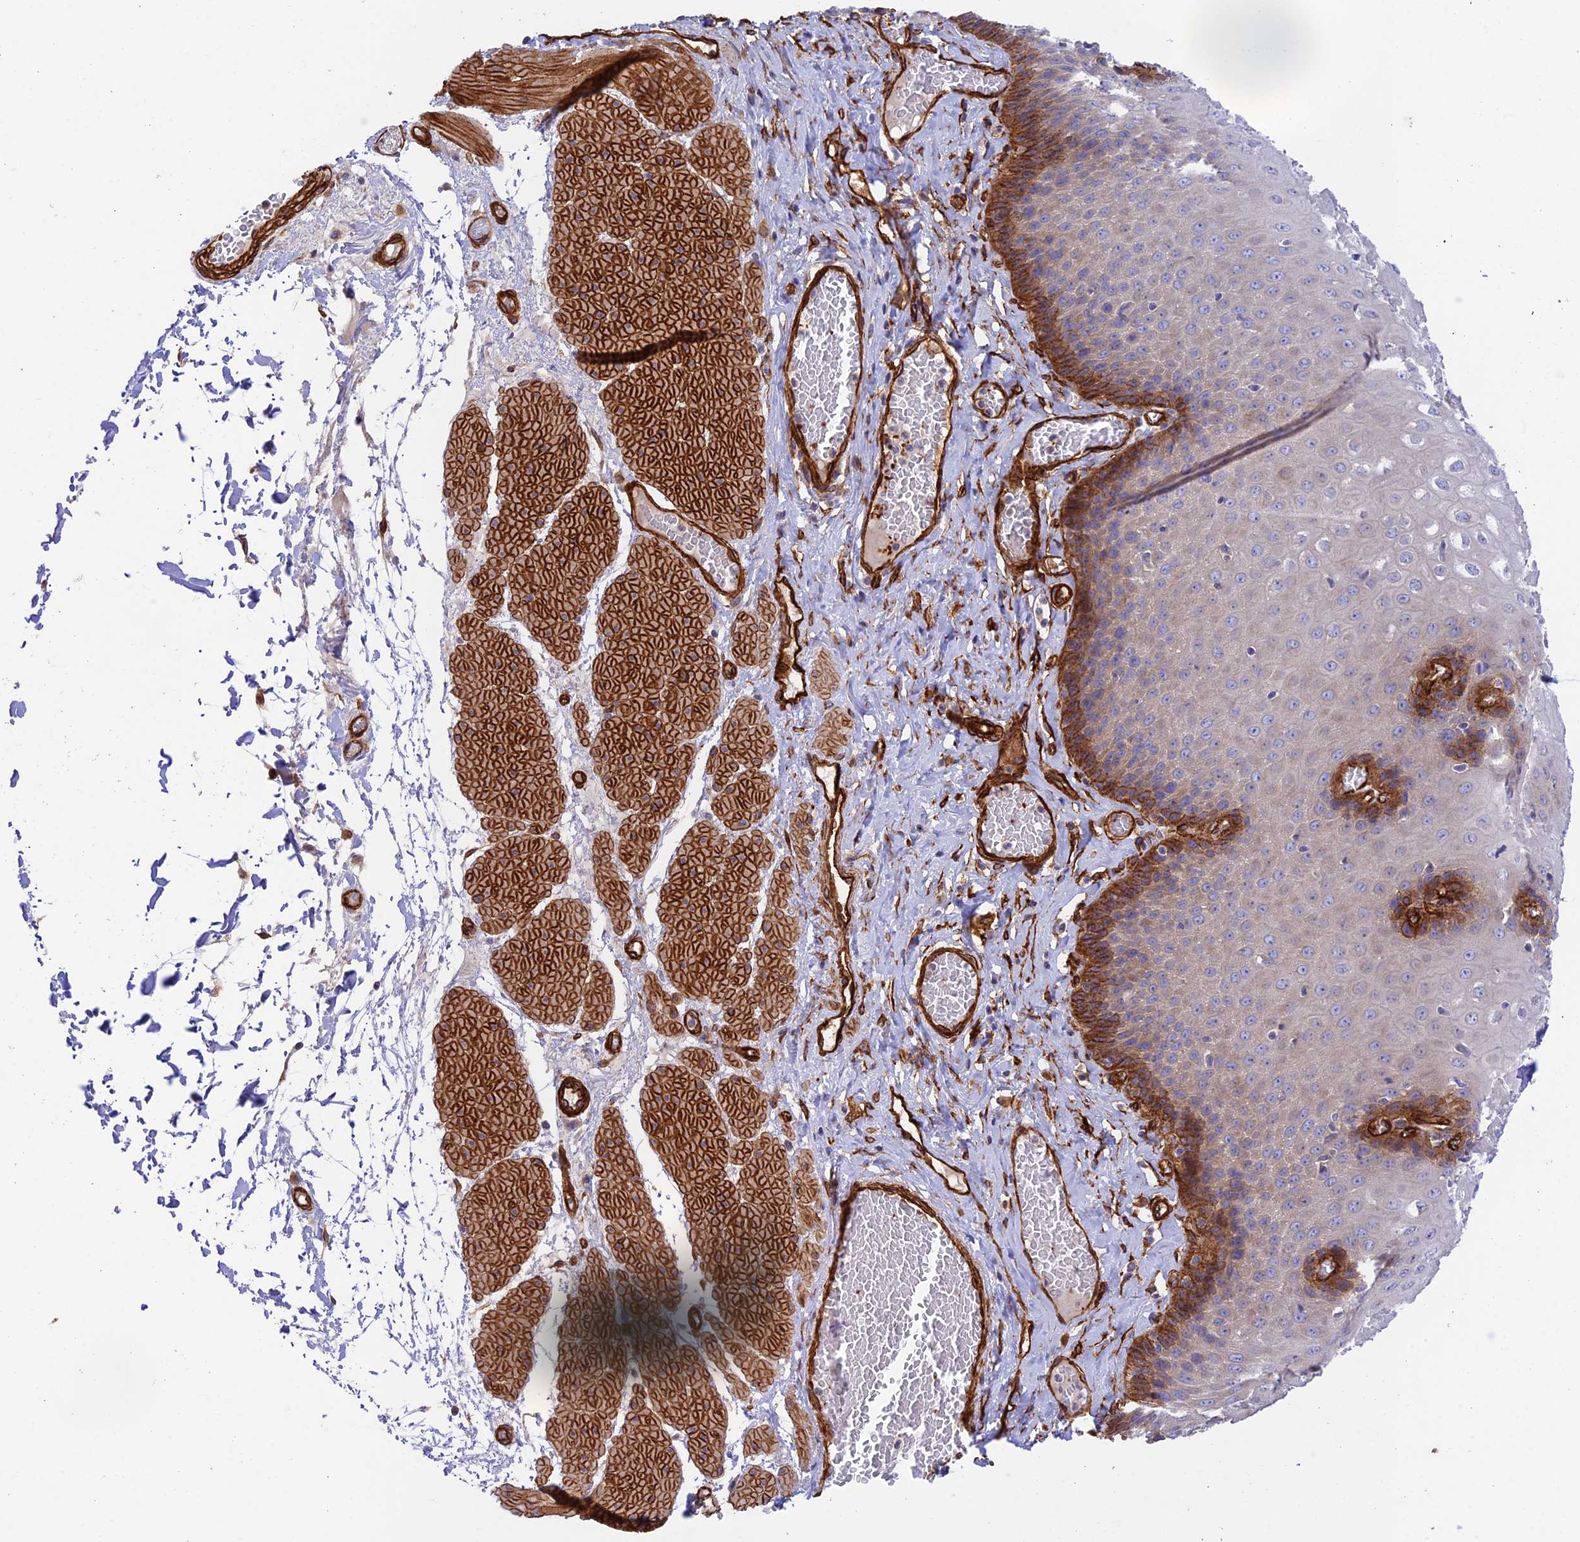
{"staining": {"intensity": "moderate", "quantity": "25%-75%", "location": "cytoplasmic/membranous"}, "tissue": "esophagus", "cell_type": "Squamous epithelial cells", "image_type": "normal", "snomed": [{"axis": "morphology", "description": "Normal tissue, NOS"}, {"axis": "topography", "description": "Esophagus"}], "caption": "High-magnification brightfield microscopy of normal esophagus stained with DAB (3,3'-diaminobenzidine) (brown) and counterstained with hematoxylin (blue). squamous epithelial cells exhibit moderate cytoplasmic/membranous staining is appreciated in approximately25%-75% of cells.", "gene": "MYO9A", "patient": {"sex": "male", "age": 60}}